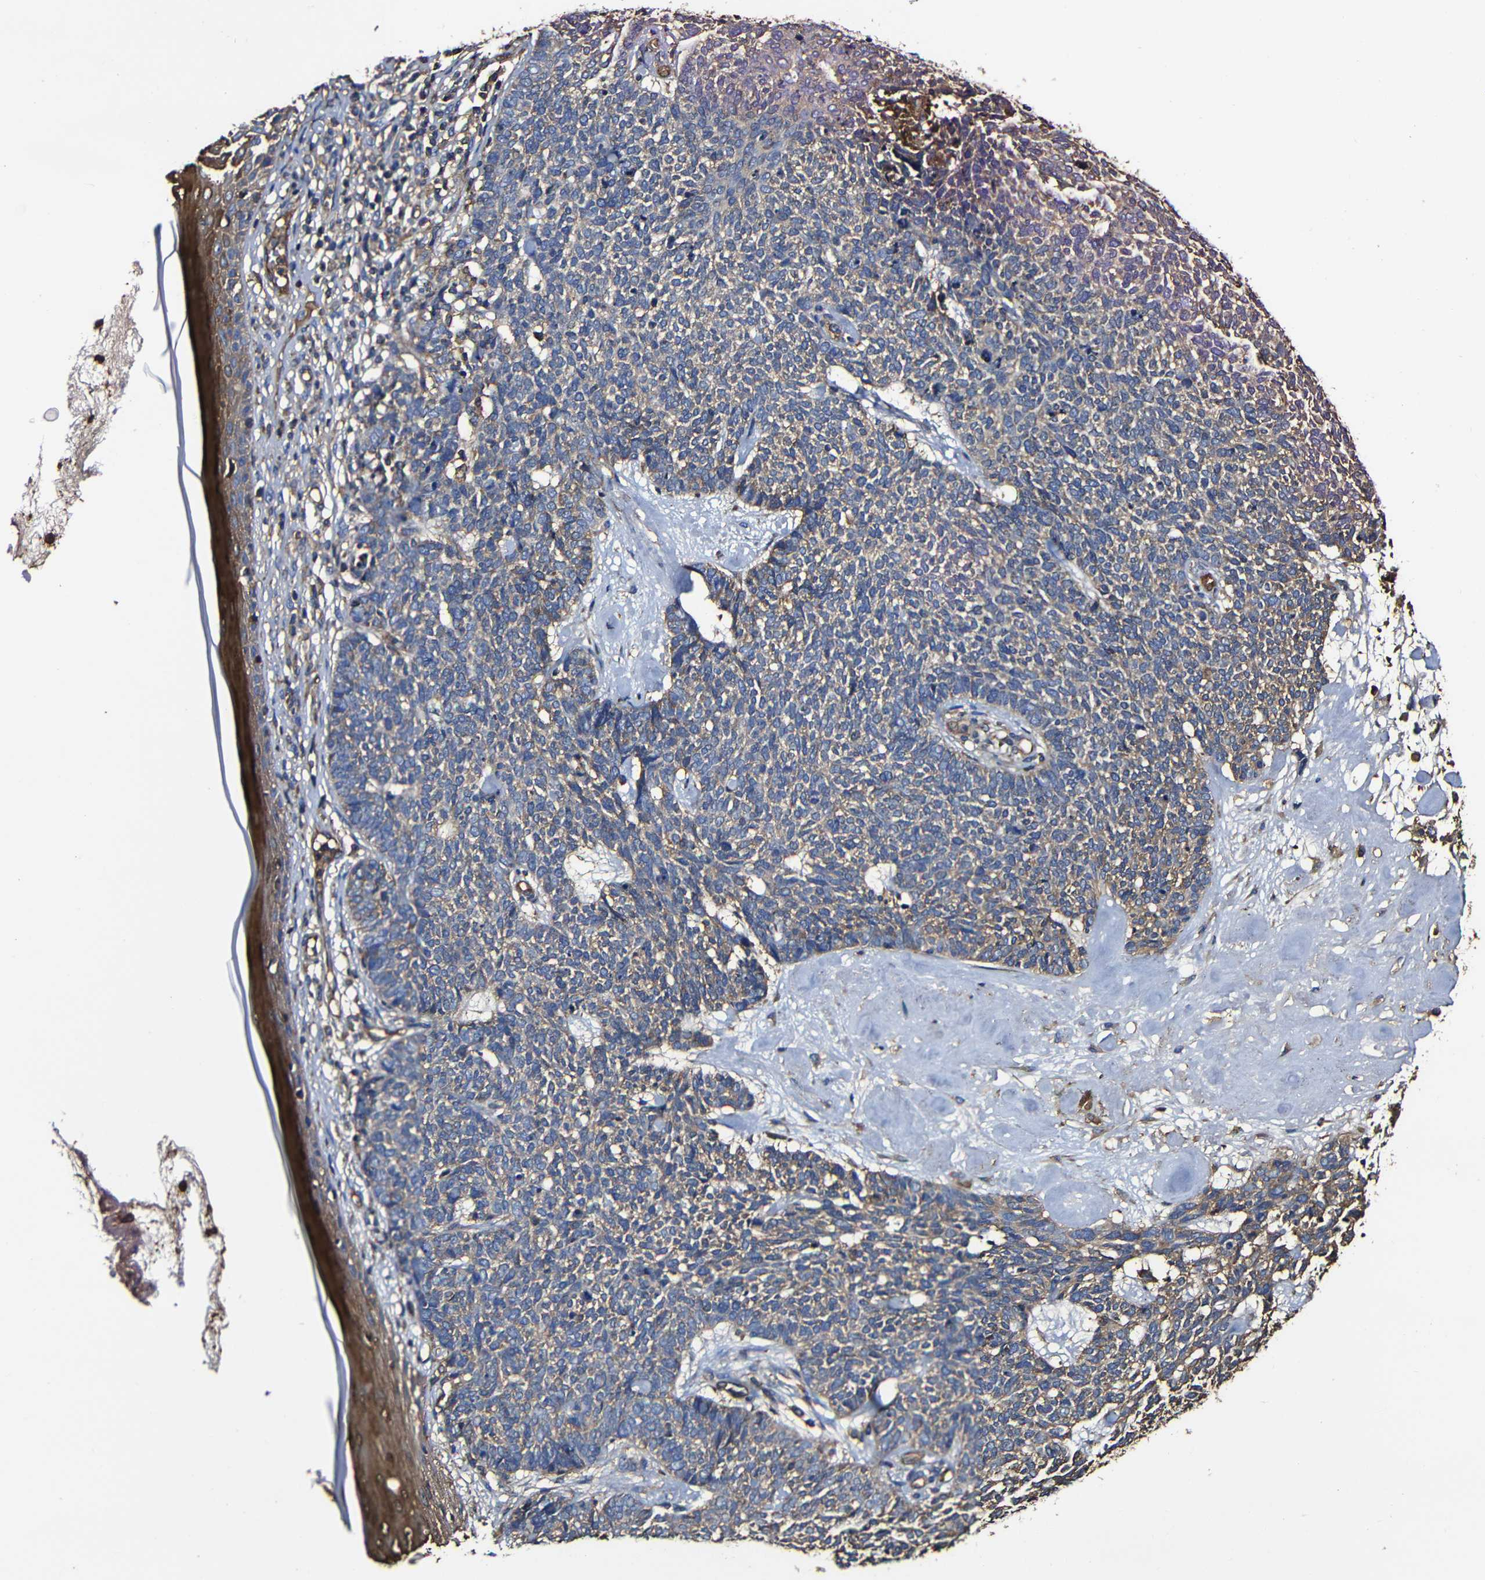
{"staining": {"intensity": "weak", "quantity": ">75%", "location": "cytoplasmic/membranous"}, "tissue": "skin cancer", "cell_type": "Tumor cells", "image_type": "cancer", "snomed": [{"axis": "morphology", "description": "Basal cell carcinoma"}, {"axis": "topography", "description": "Skin"}], "caption": "Brown immunohistochemical staining in skin cancer shows weak cytoplasmic/membranous staining in approximately >75% of tumor cells.", "gene": "MSN", "patient": {"sex": "female", "age": 84}}